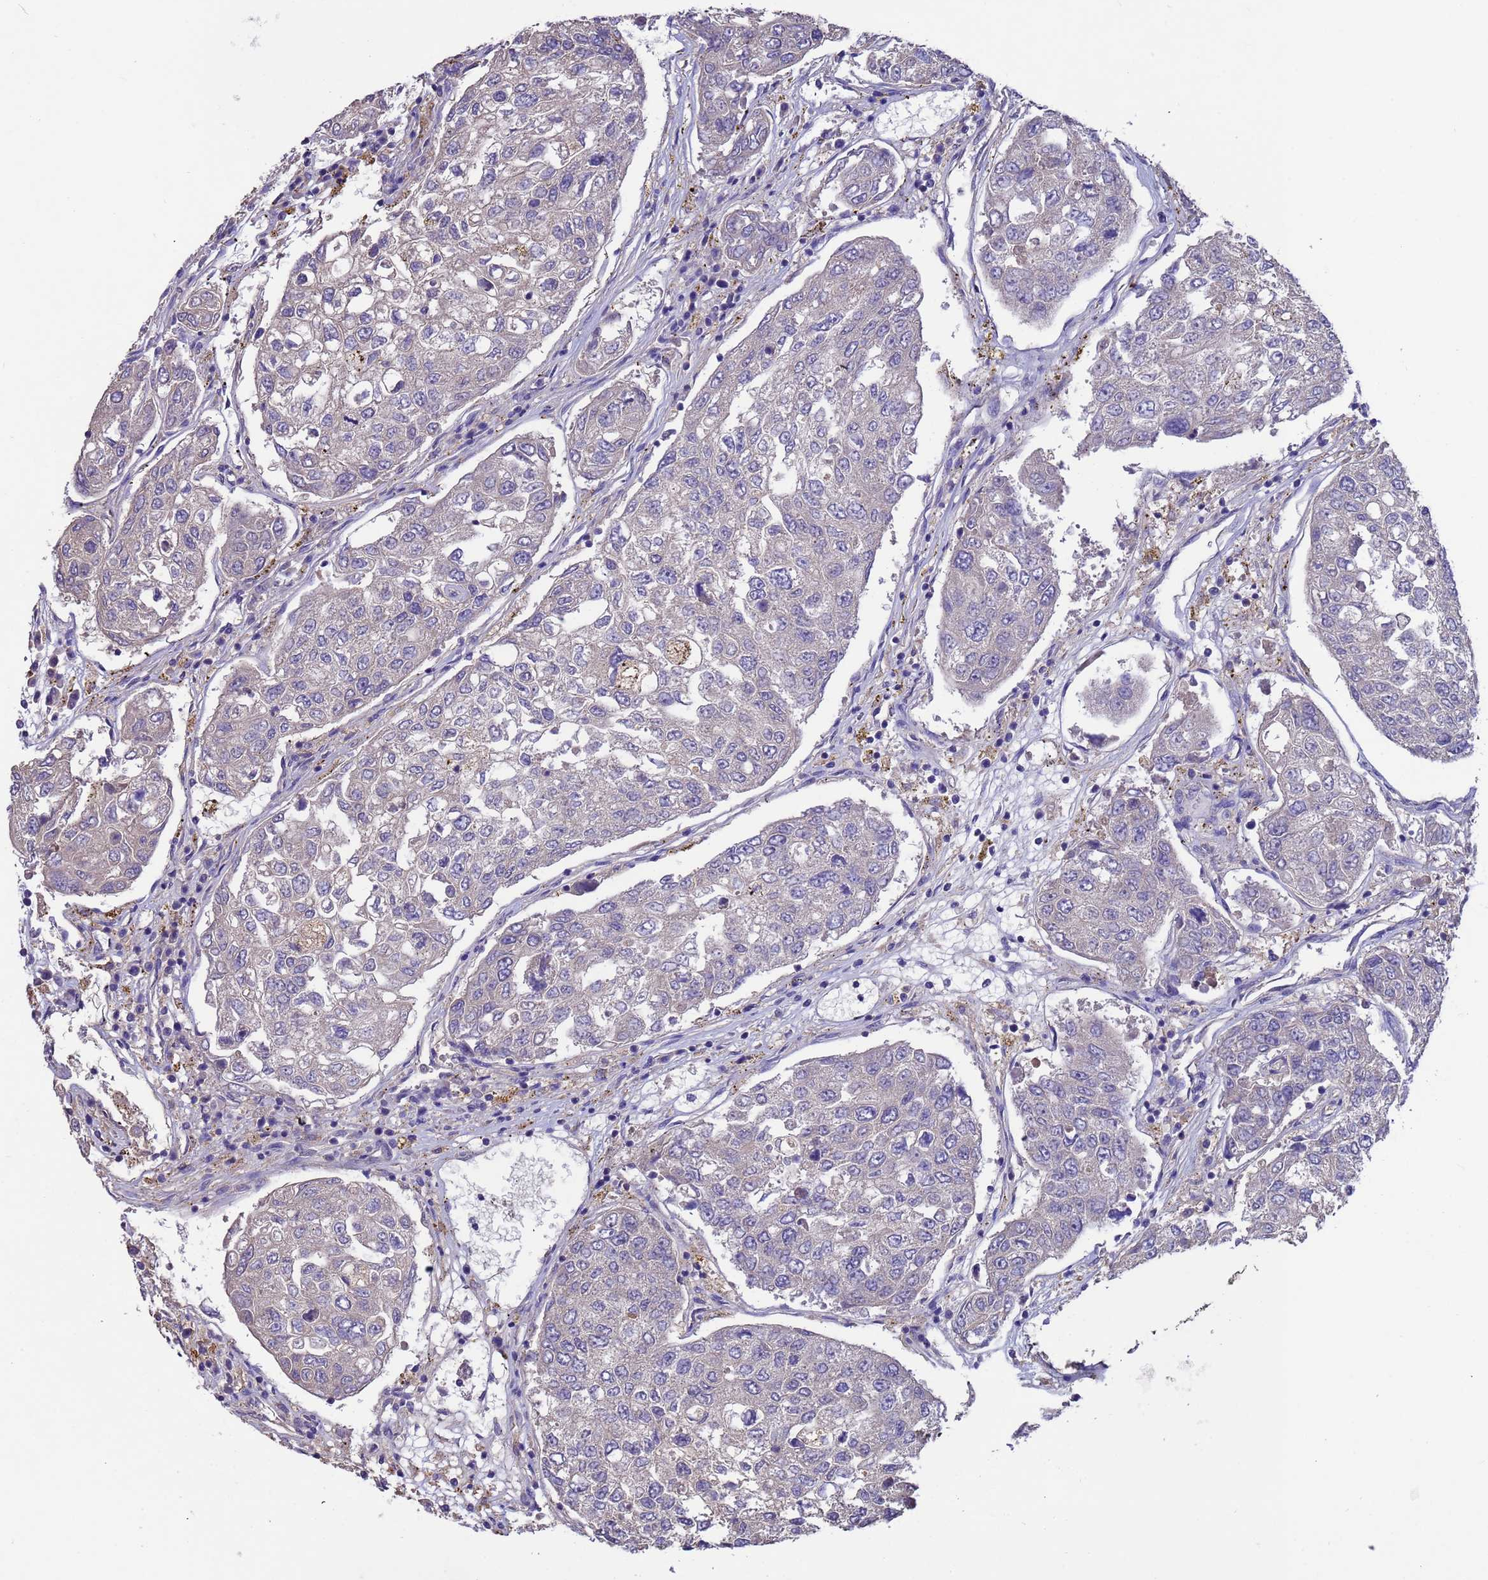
{"staining": {"intensity": "negative", "quantity": "none", "location": "none"}, "tissue": "urothelial cancer", "cell_type": "Tumor cells", "image_type": "cancer", "snomed": [{"axis": "morphology", "description": "Urothelial carcinoma, High grade"}, {"axis": "topography", "description": "Lymph node"}, {"axis": "topography", "description": "Urinary bladder"}], "caption": "Tumor cells show no significant positivity in high-grade urothelial carcinoma.", "gene": "SRL", "patient": {"sex": "male", "age": 51}}